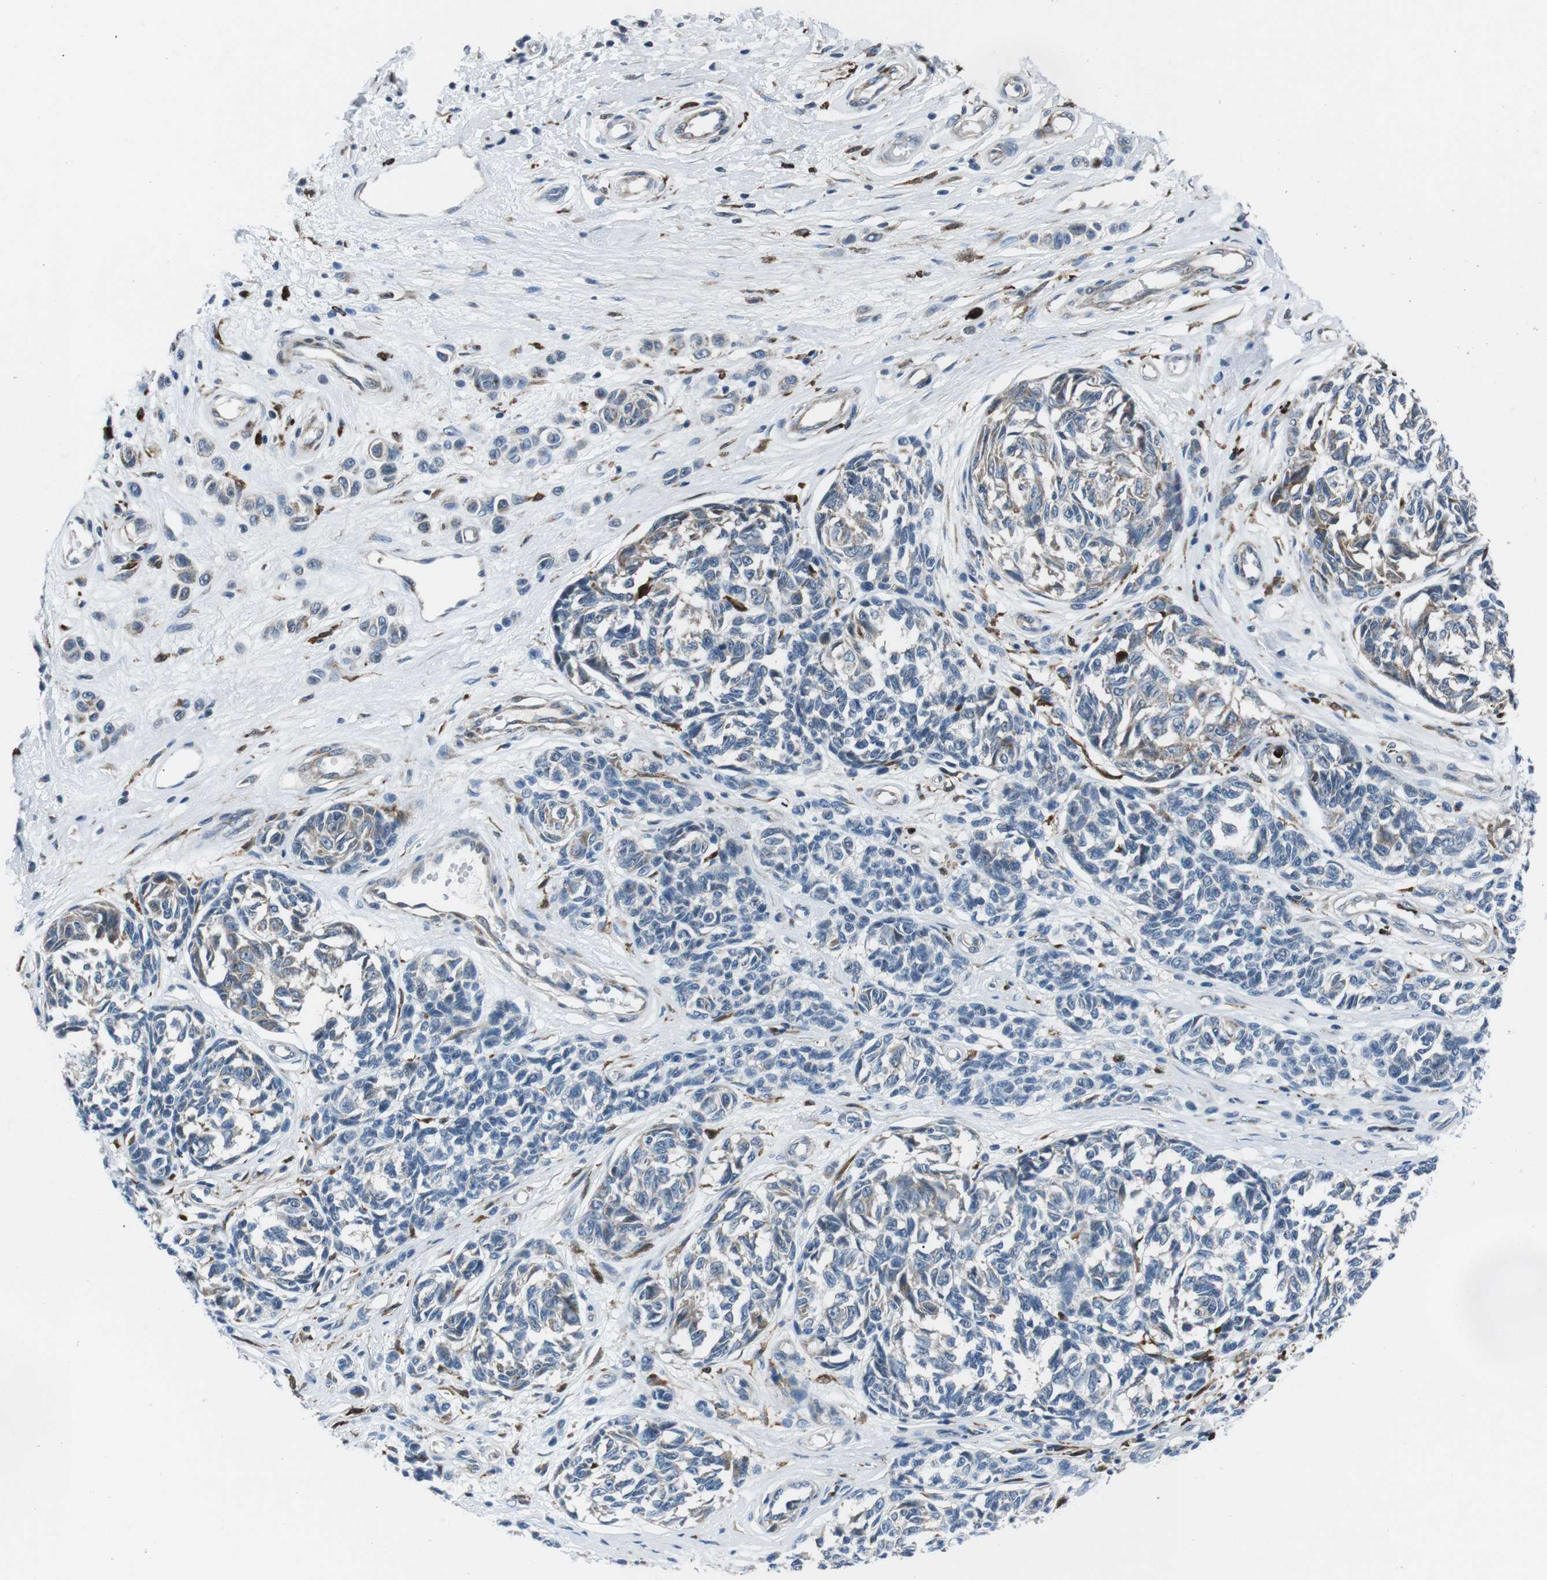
{"staining": {"intensity": "negative", "quantity": "none", "location": "none"}, "tissue": "melanoma", "cell_type": "Tumor cells", "image_type": "cancer", "snomed": [{"axis": "morphology", "description": "Malignant melanoma, NOS"}, {"axis": "topography", "description": "Skin"}], "caption": "Protein analysis of malignant melanoma reveals no significant expression in tumor cells.", "gene": "BLNK", "patient": {"sex": "female", "age": 64}}